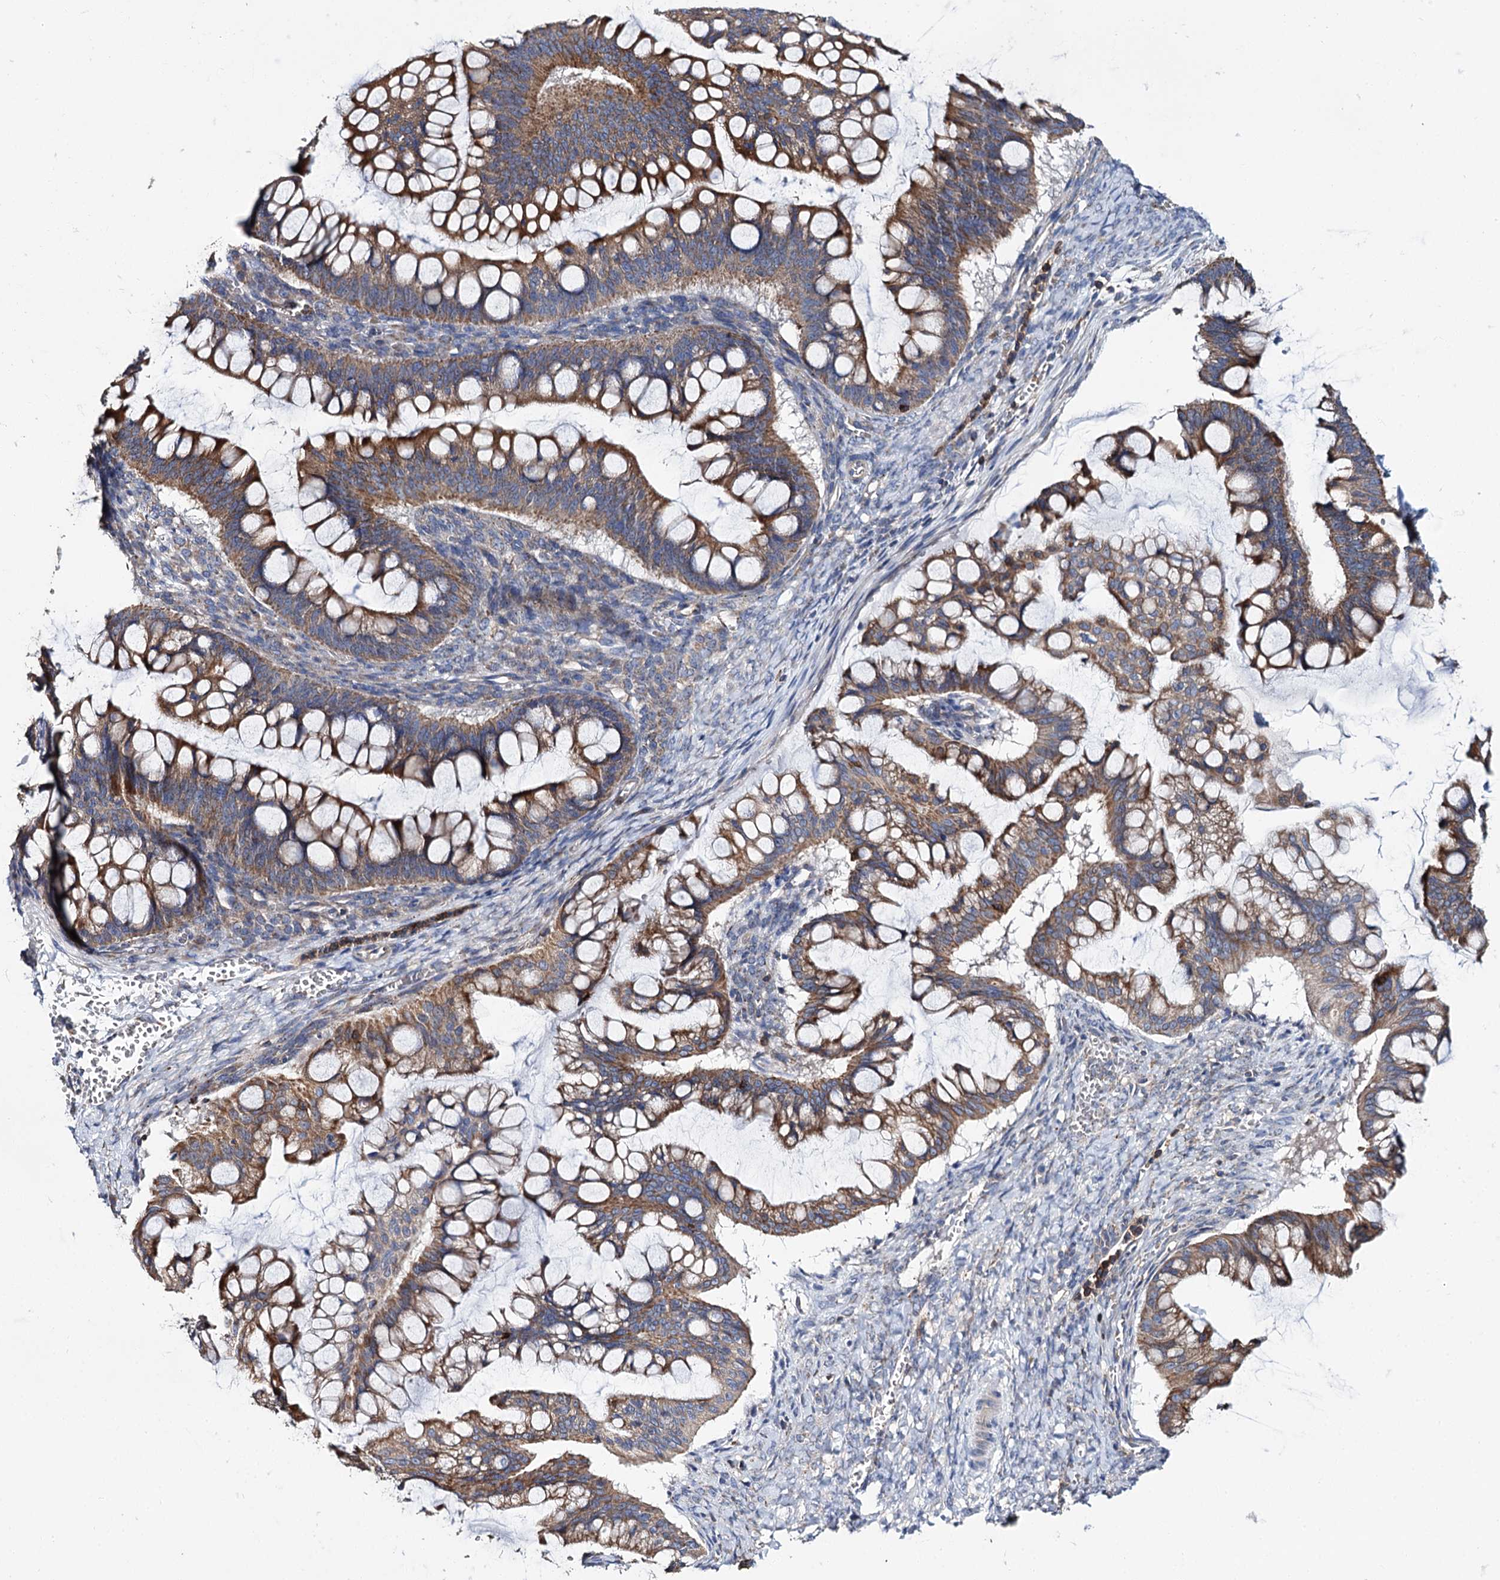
{"staining": {"intensity": "moderate", "quantity": ">75%", "location": "cytoplasmic/membranous"}, "tissue": "ovarian cancer", "cell_type": "Tumor cells", "image_type": "cancer", "snomed": [{"axis": "morphology", "description": "Cystadenocarcinoma, mucinous, NOS"}, {"axis": "topography", "description": "Ovary"}], "caption": "IHC (DAB) staining of ovarian cancer displays moderate cytoplasmic/membranous protein expression in about >75% of tumor cells. The staining is performed using DAB brown chromogen to label protein expression. The nuclei are counter-stained blue using hematoxylin.", "gene": "UBASH3B", "patient": {"sex": "female", "age": 73}}